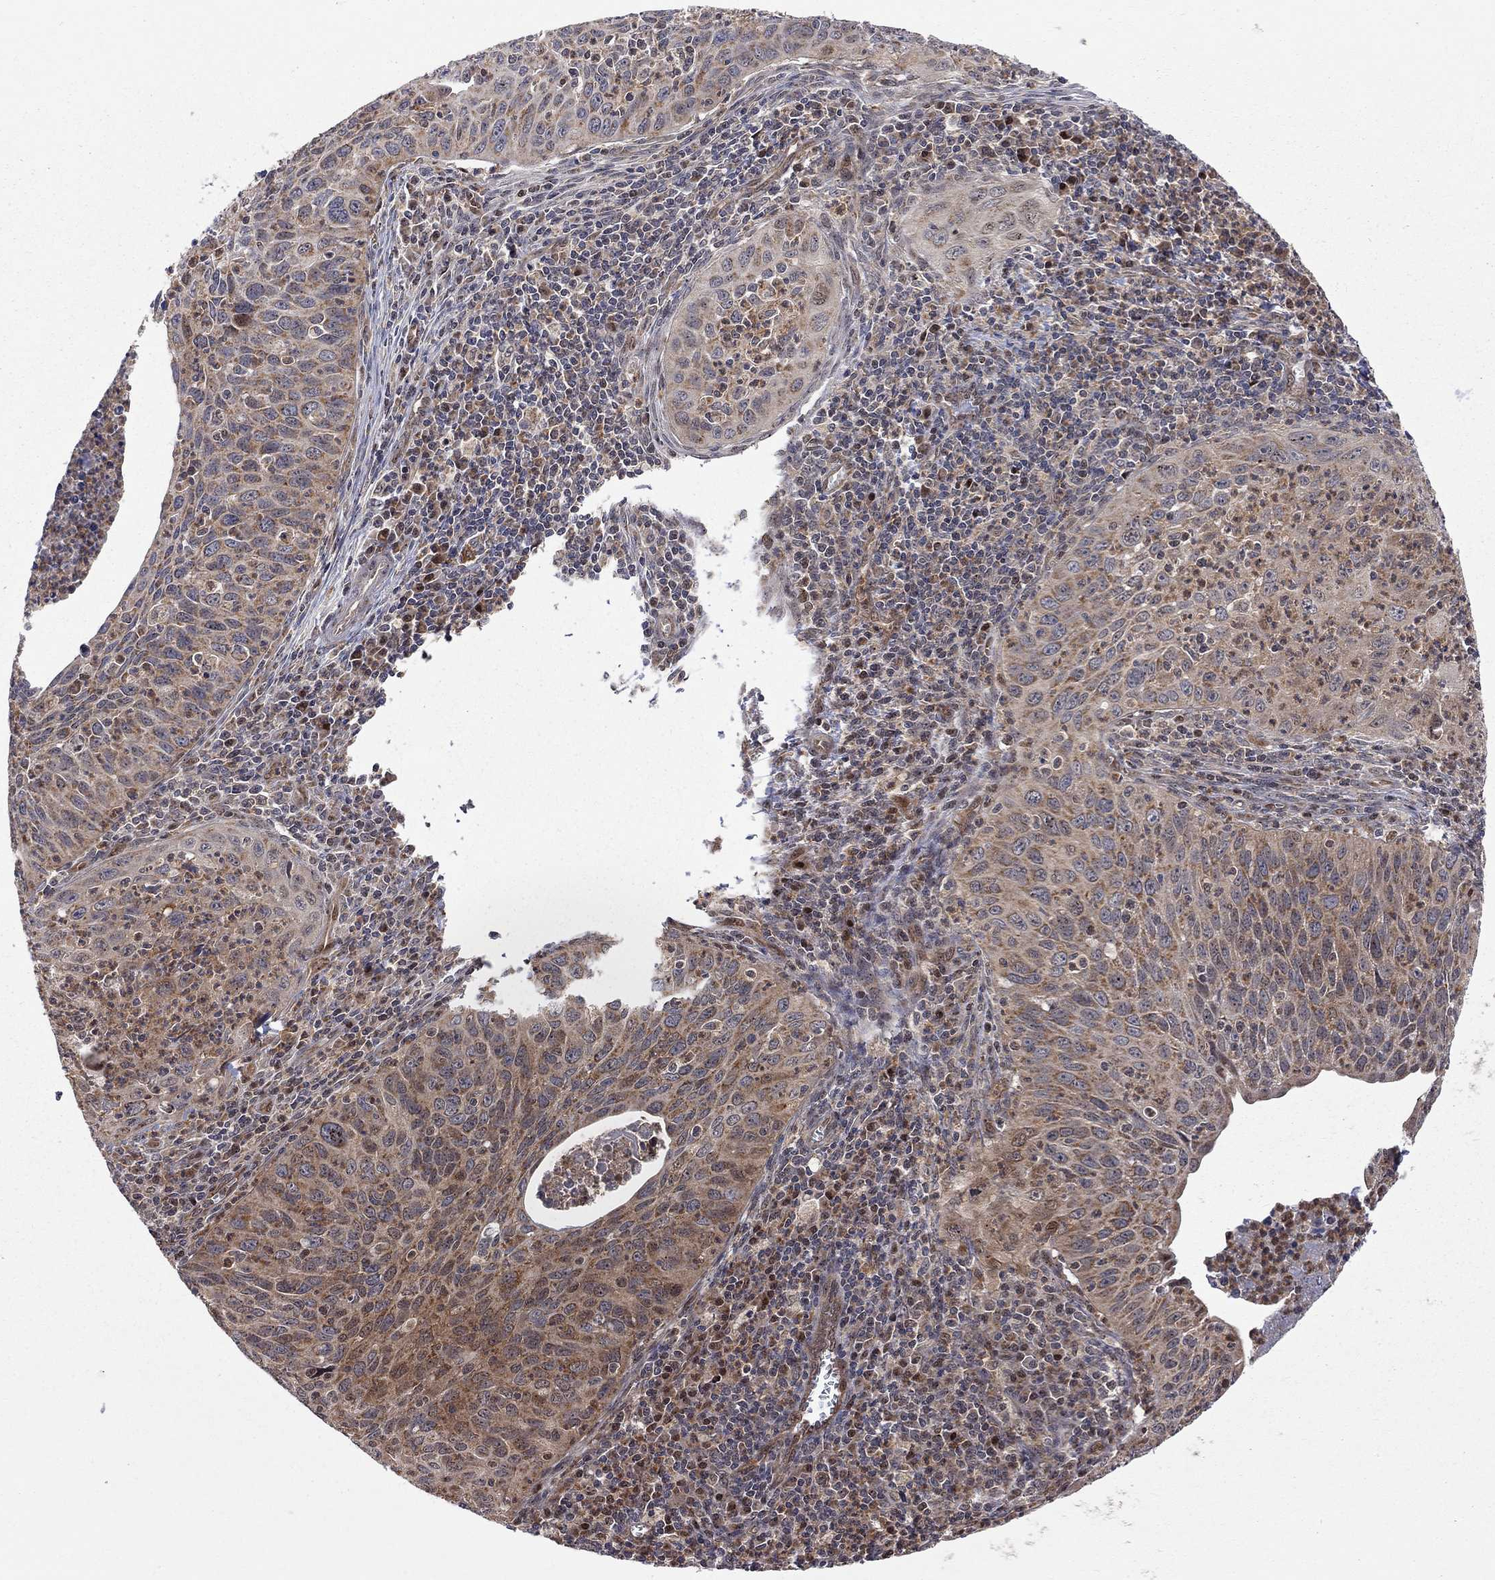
{"staining": {"intensity": "moderate", "quantity": "25%-75%", "location": "cytoplasmic/membranous,nuclear"}, "tissue": "cervical cancer", "cell_type": "Tumor cells", "image_type": "cancer", "snomed": [{"axis": "morphology", "description": "Squamous cell carcinoma, NOS"}, {"axis": "topography", "description": "Cervix"}], "caption": "About 25%-75% of tumor cells in human cervical squamous cell carcinoma display moderate cytoplasmic/membranous and nuclear protein expression as visualized by brown immunohistochemical staining.", "gene": "ELOB", "patient": {"sex": "female", "age": 26}}